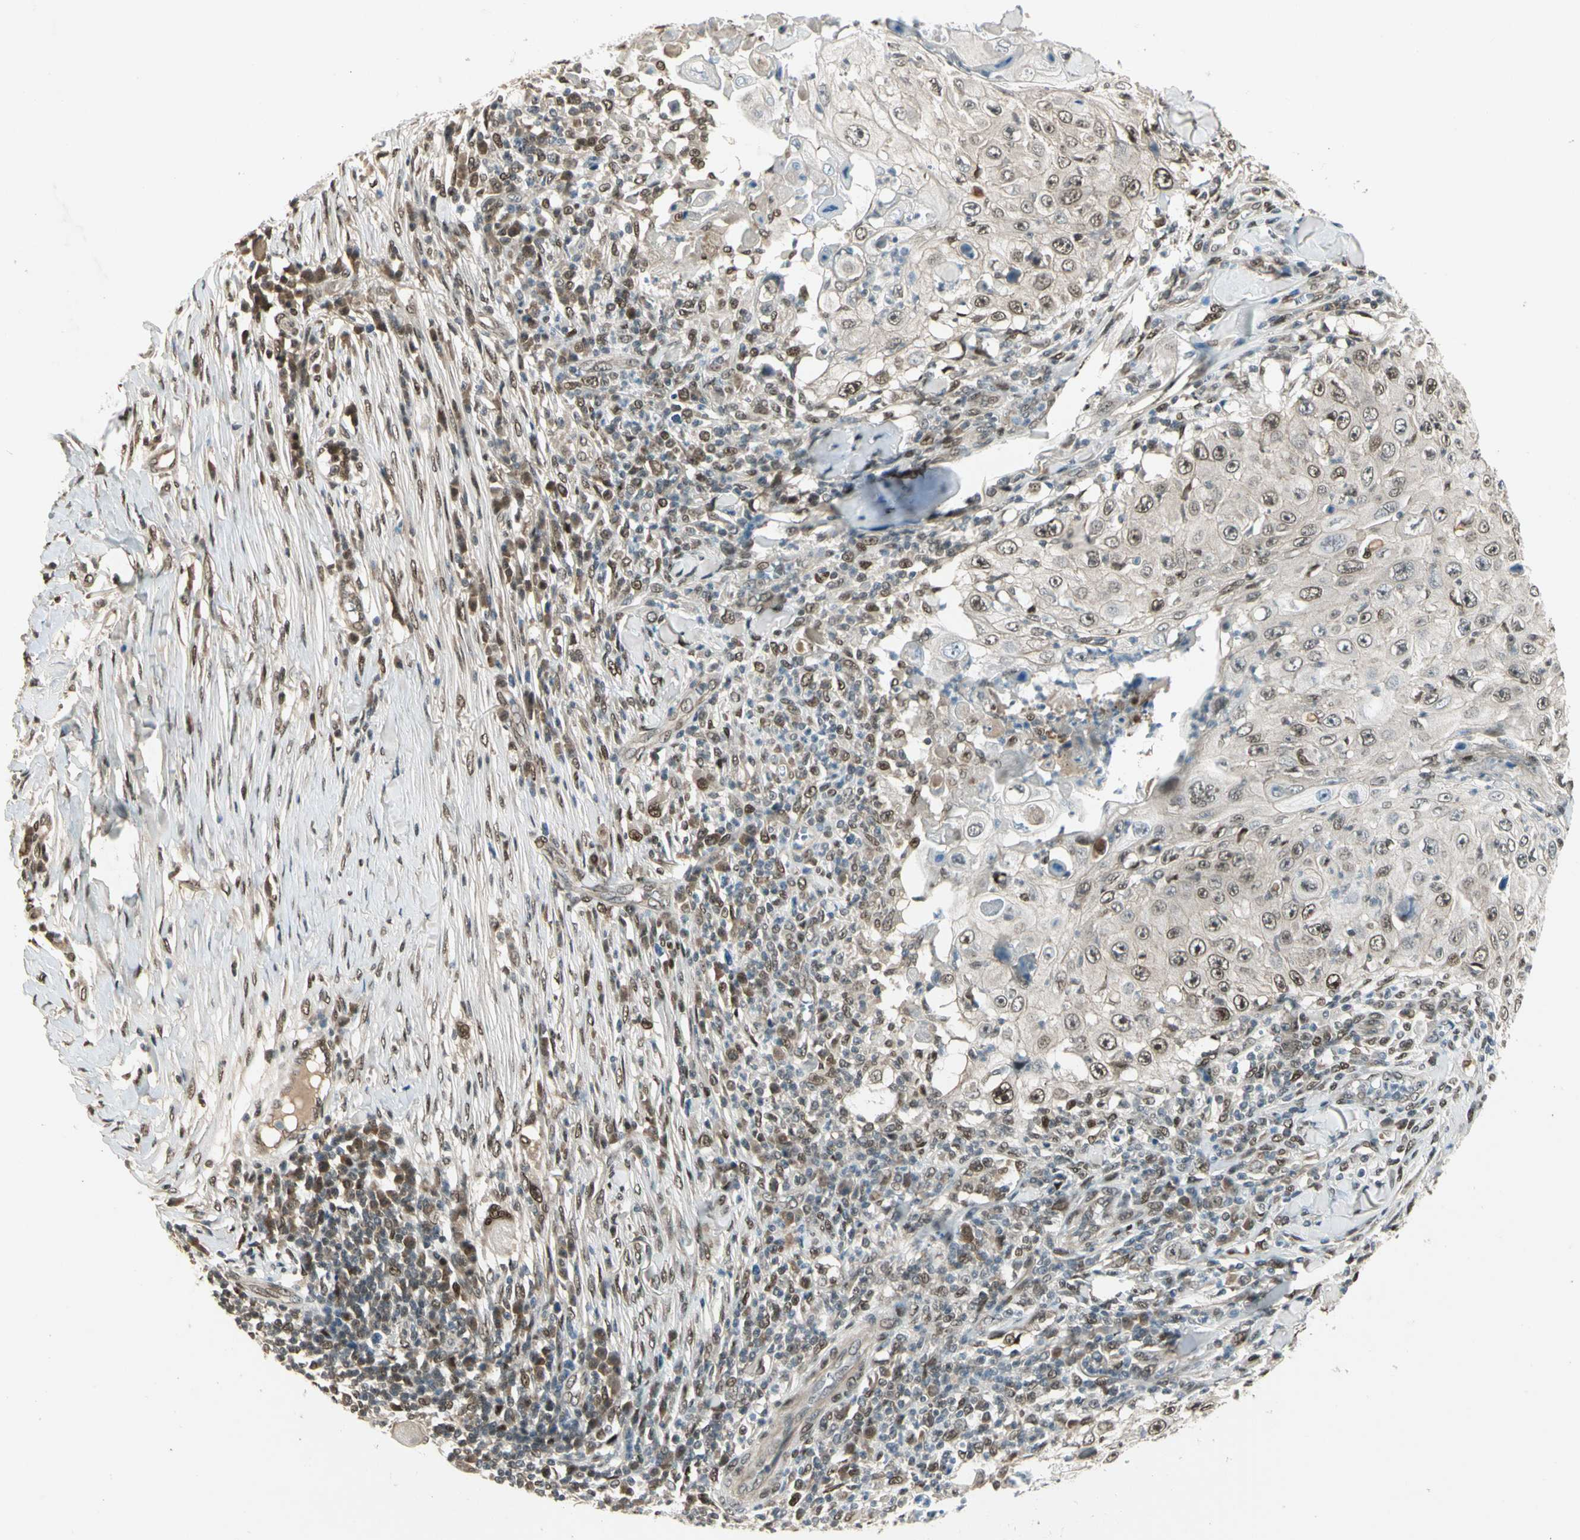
{"staining": {"intensity": "moderate", "quantity": "25%-75%", "location": "nuclear"}, "tissue": "skin cancer", "cell_type": "Tumor cells", "image_type": "cancer", "snomed": [{"axis": "morphology", "description": "Squamous cell carcinoma, NOS"}, {"axis": "topography", "description": "Skin"}], "caption": "Brown immunohistochemical staining in human squamous cell carcinoma (skin) shows moderate nuclear staining in approximately 25%-75% of tumor cells.", "gene": "GTF3A", "patient": {"sex": "male", "age": 86}}